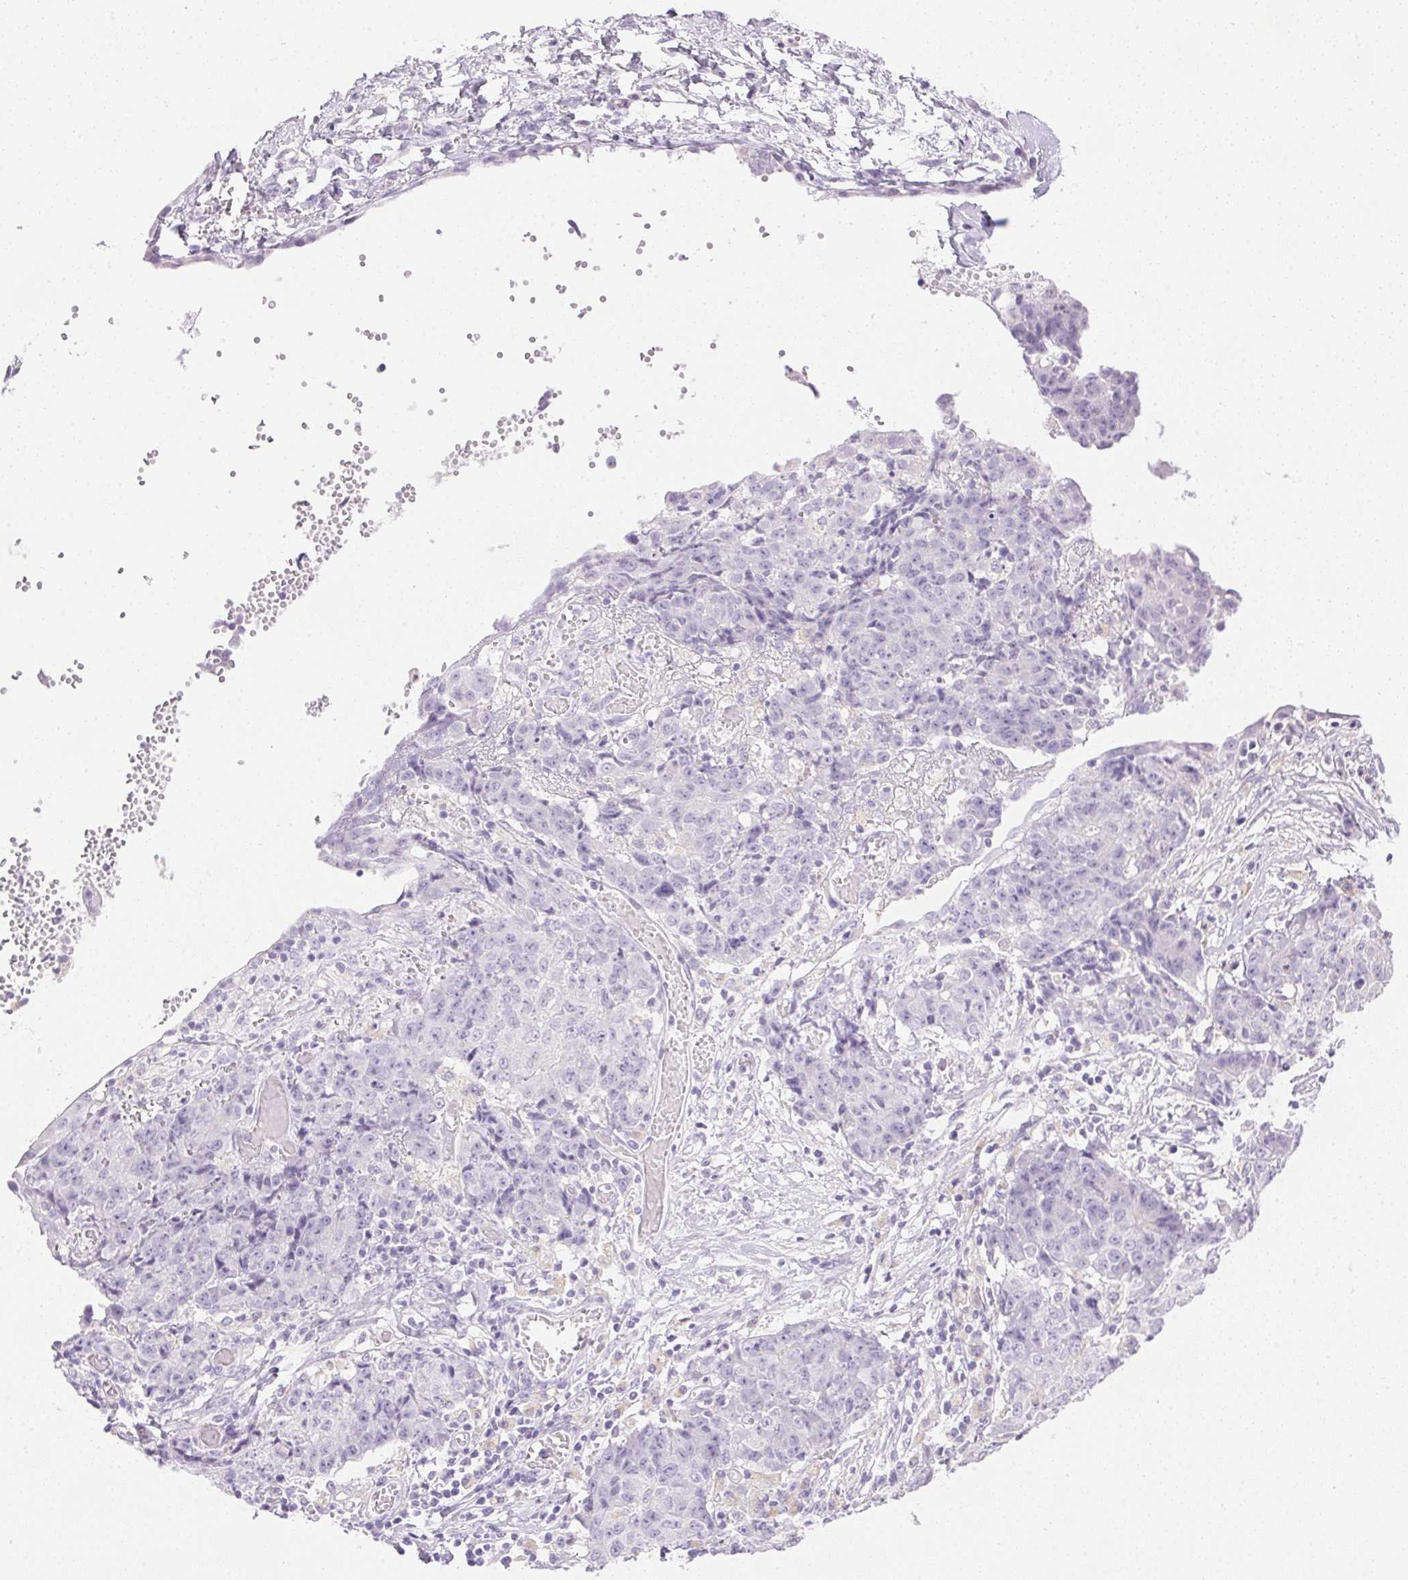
{"staining": {"intensity": "negative", "quantity": "none", "location": "none"}, "tissue": "ovarian cancer", "cell_type": "Tumor cells", "image_type": "cancer", "snomed": [{"axis": "morphology", "description": "Carcinoma, endometroid"}, {"axis": "topography", "description": "Ovary"}], "caption": "This is an IHC histopathology image of endometroid carcinoma (ovarian). There is no expression in tumor cells.", "gene": "ATP6V1G3", "patient": {"sex": "female", "age": 42}}